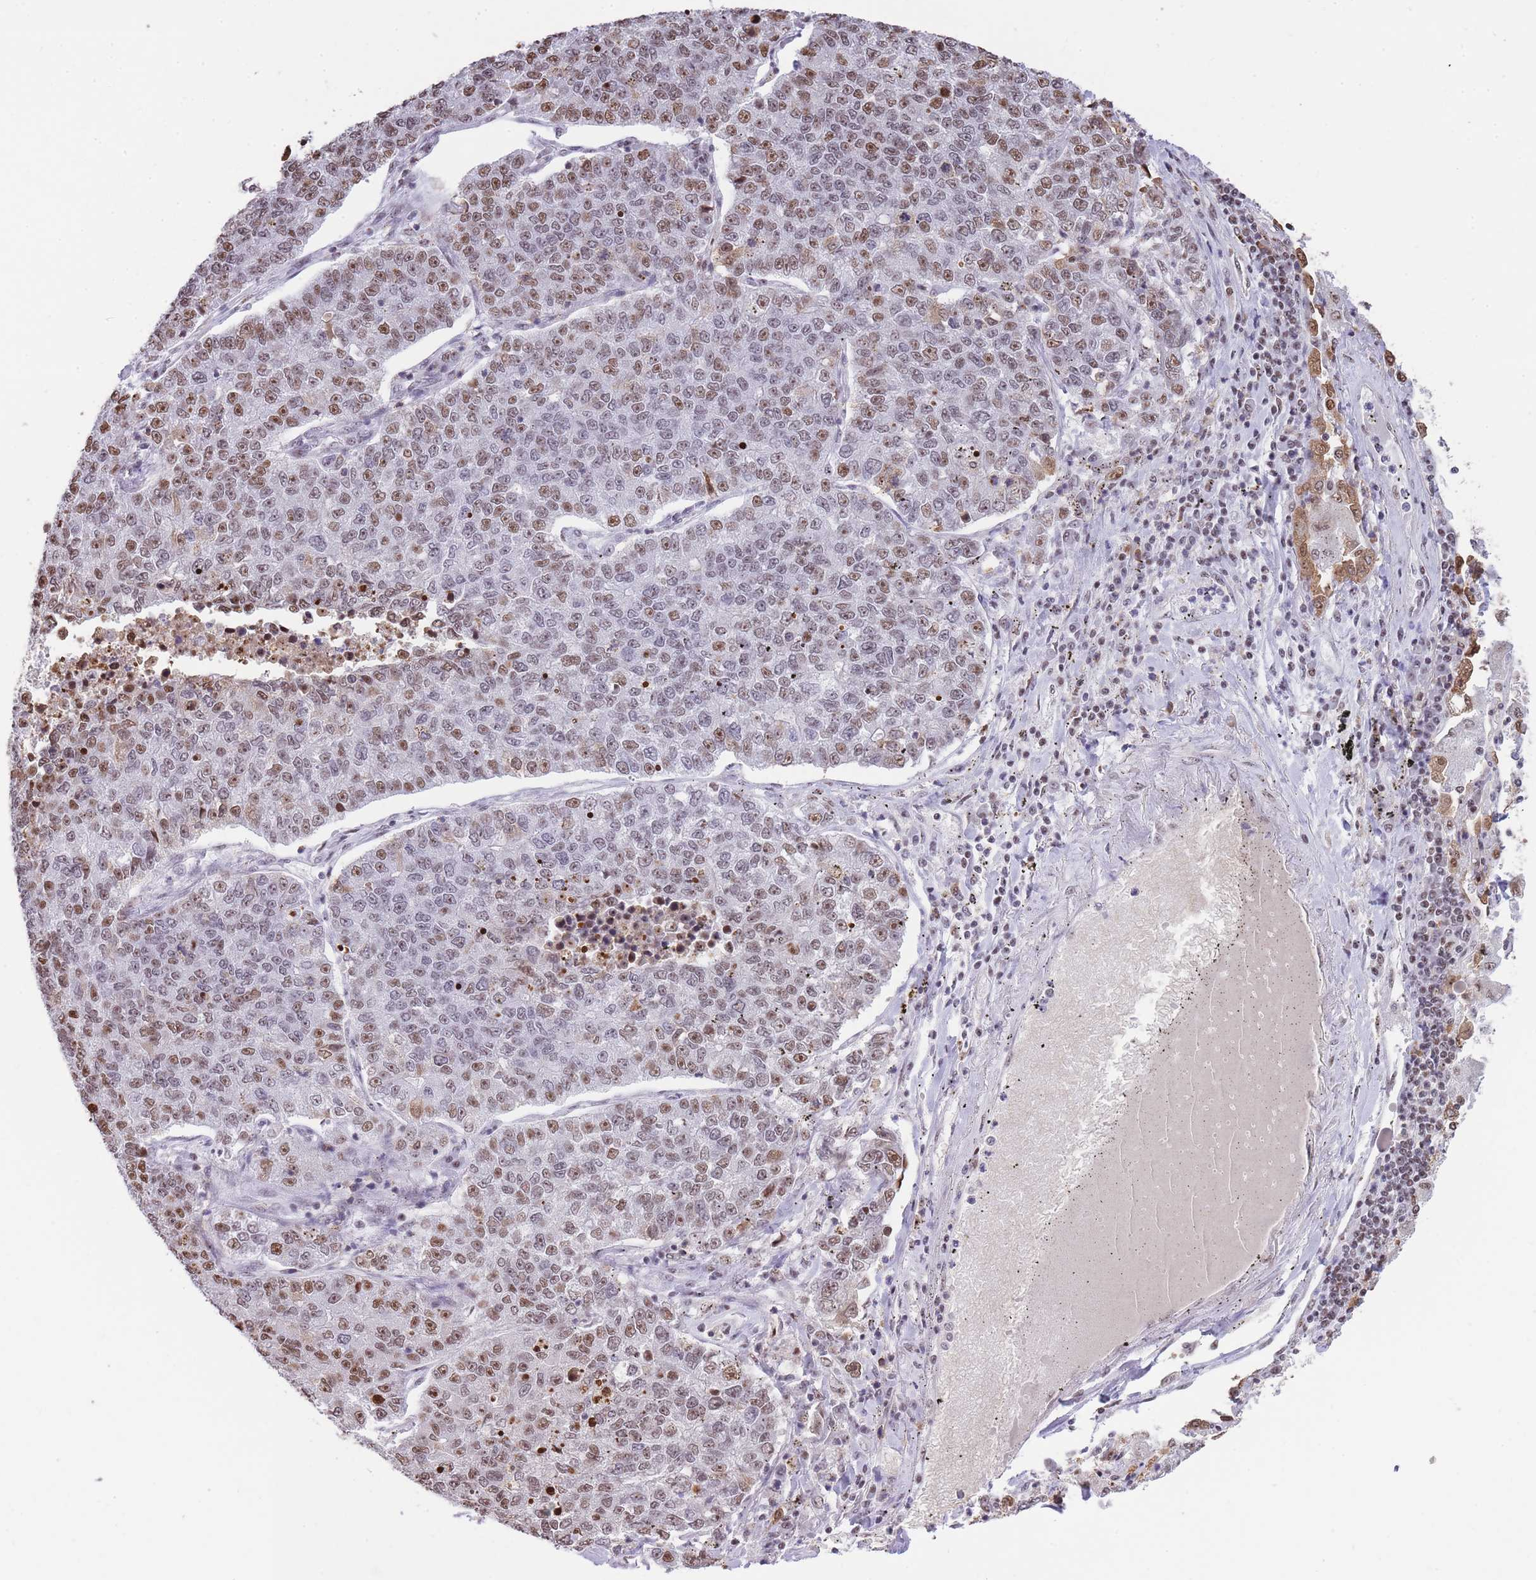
{"staining": {"intensity": "moderate", "quantity": "25%-75%", "location": "nuclear"}, "tissue": "lung cancer", "cell_type": "Tumor cells", "image_type": "cancer", "snomed": [{"axis": "morphology", "description": "Adenocarcinoma, NOS"}, {"axis": "topography", "description": "Lung"}], "caption": "Tumor cells reveal medium levels of moderate nuclear staining in approximately 25%-75% of cells in human adenocarcinoma (lung).", "gene": "EVC2", "patient": {"sex": "male", "age": 49}}